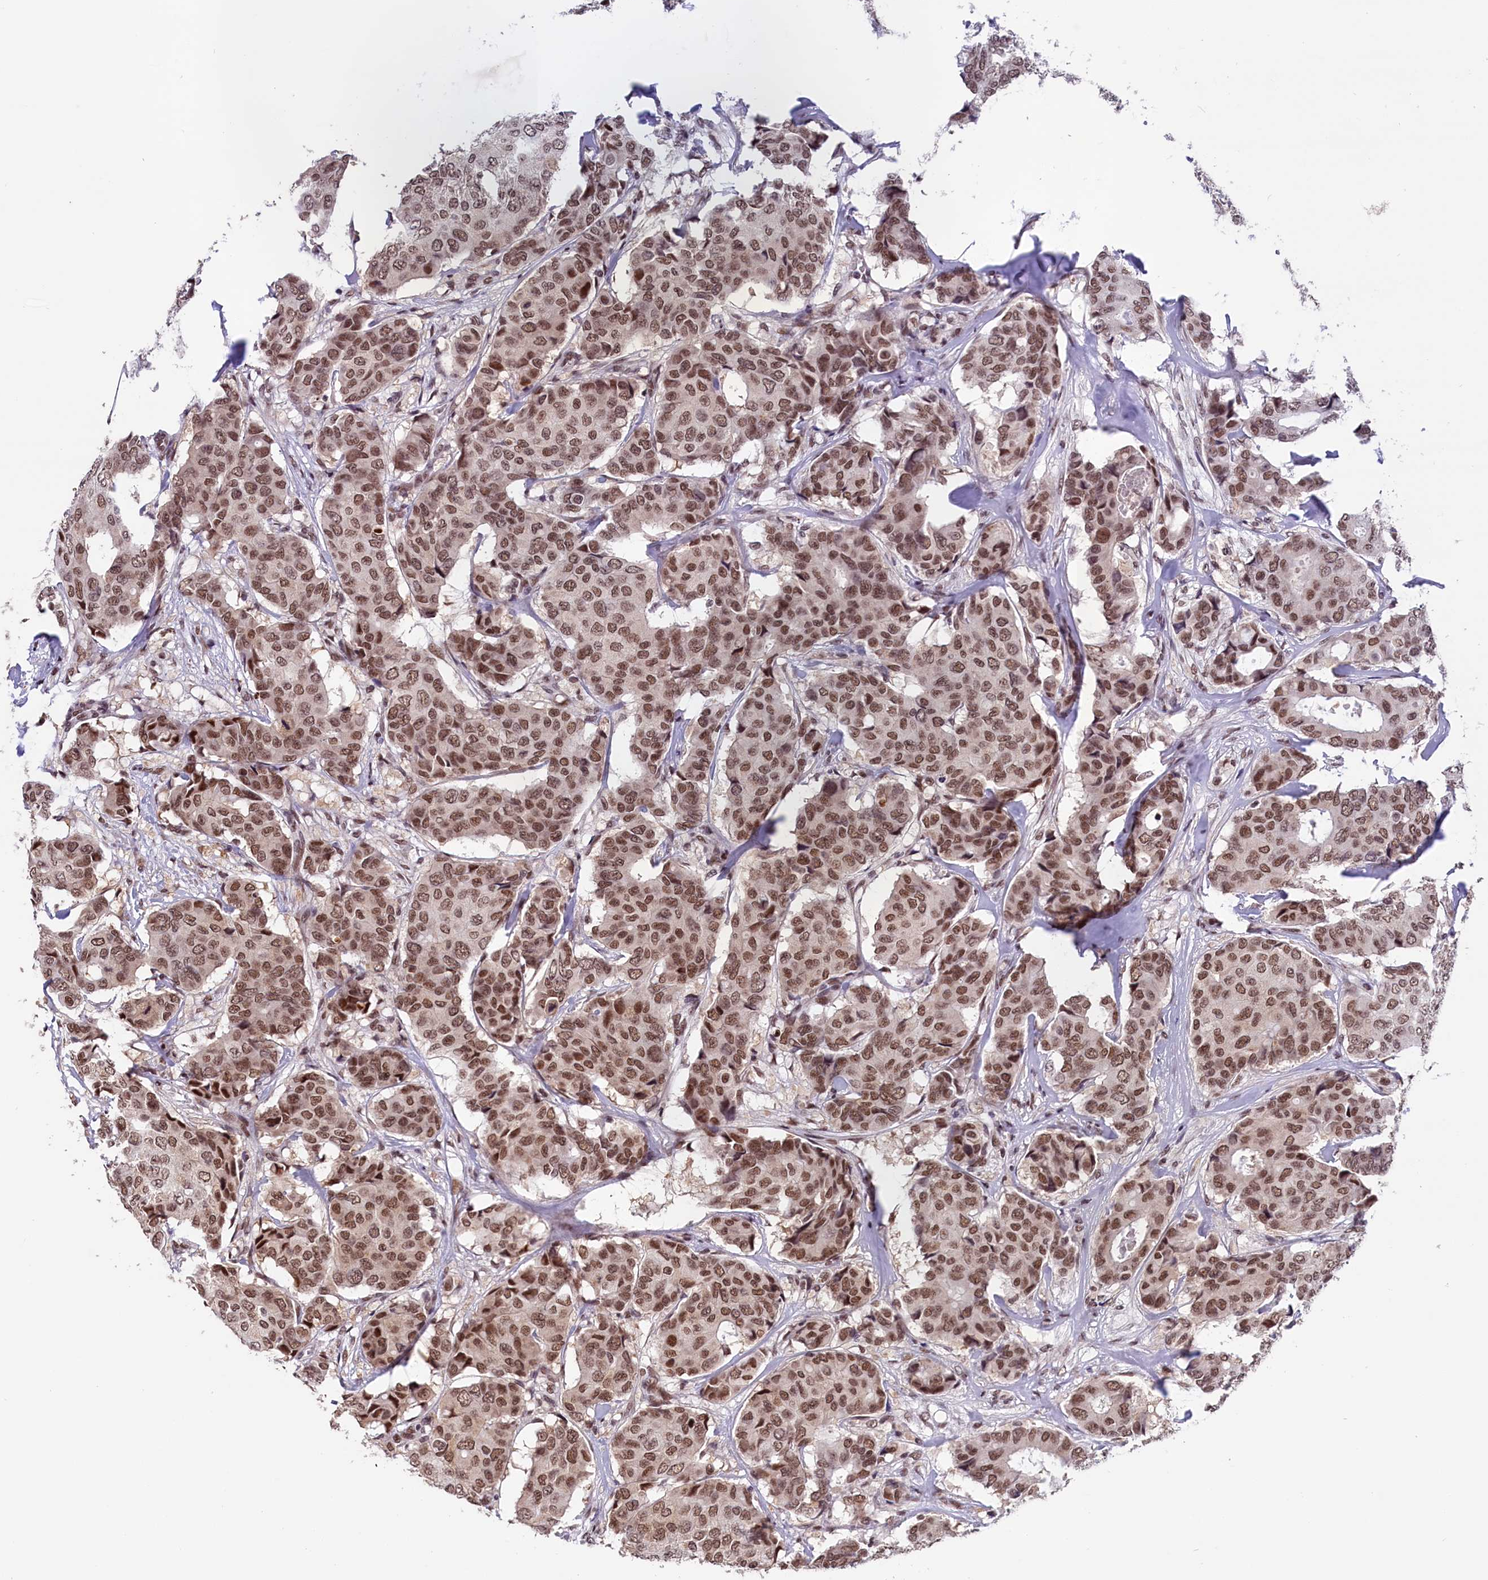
{"staining": {"intensity": "moderate", "quantity": ">75%", "location": "nuclear"}, "tissue": "breast cancer", "cell_type": "Tumor cells", "image_type": "cancer", "snomed": [{"axis": "morphology", "description": "Duct carcinoma"}, {"axis": "topography", "description": "Breast"}], "caption": "Breast cancer (intraductal carcinoma) tissue displays moderate nuclear positivity in approximately >75% of tumor cells", "gene": "CDYL2", "patient": {"sex": "female", "age": 75}}